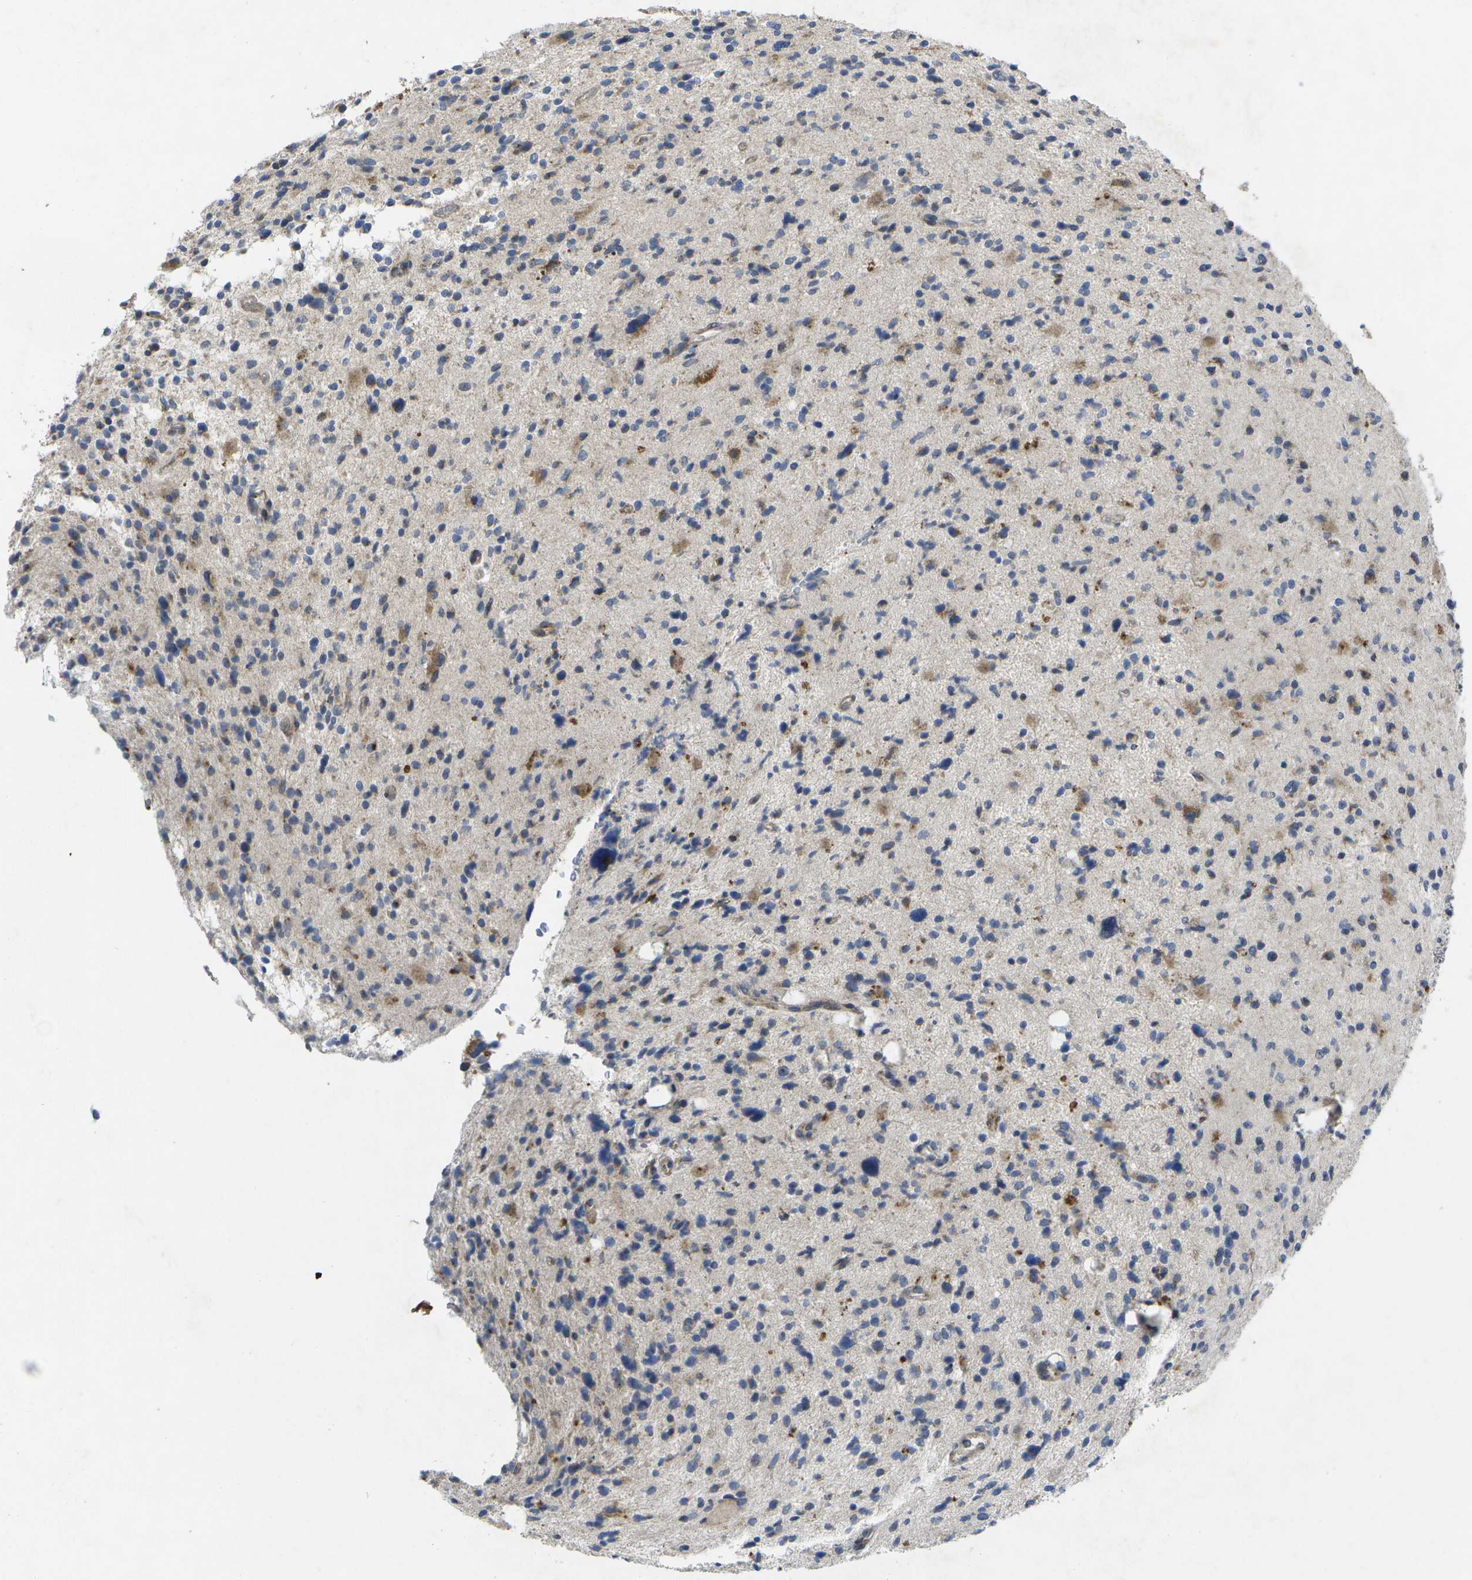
{"staining": {"intensity": "moderate", "quantity": "<25%", "location": "cytoplasmic/membranous"}, "tissue": "glioma", "cell_type": "Tumor cells", "image_type": "cancer", "snomed": [{"axis": "morphology", "description": "Glioma, malignant, High grade"}, {"axis": "topography", "description": "Brain"}], "caption": "A high-resolution image shows immunohistochemistry (IHC) staining of malignant glioma (high-grade), which displays moderate cytoplasmic/membranous positivity in approximately <25% of tumor cells. (Brightfield microscopy of DAB IHC at high magnification).", "gene": "KDELR1", "patient": {"sex": "male", "age": 48}}